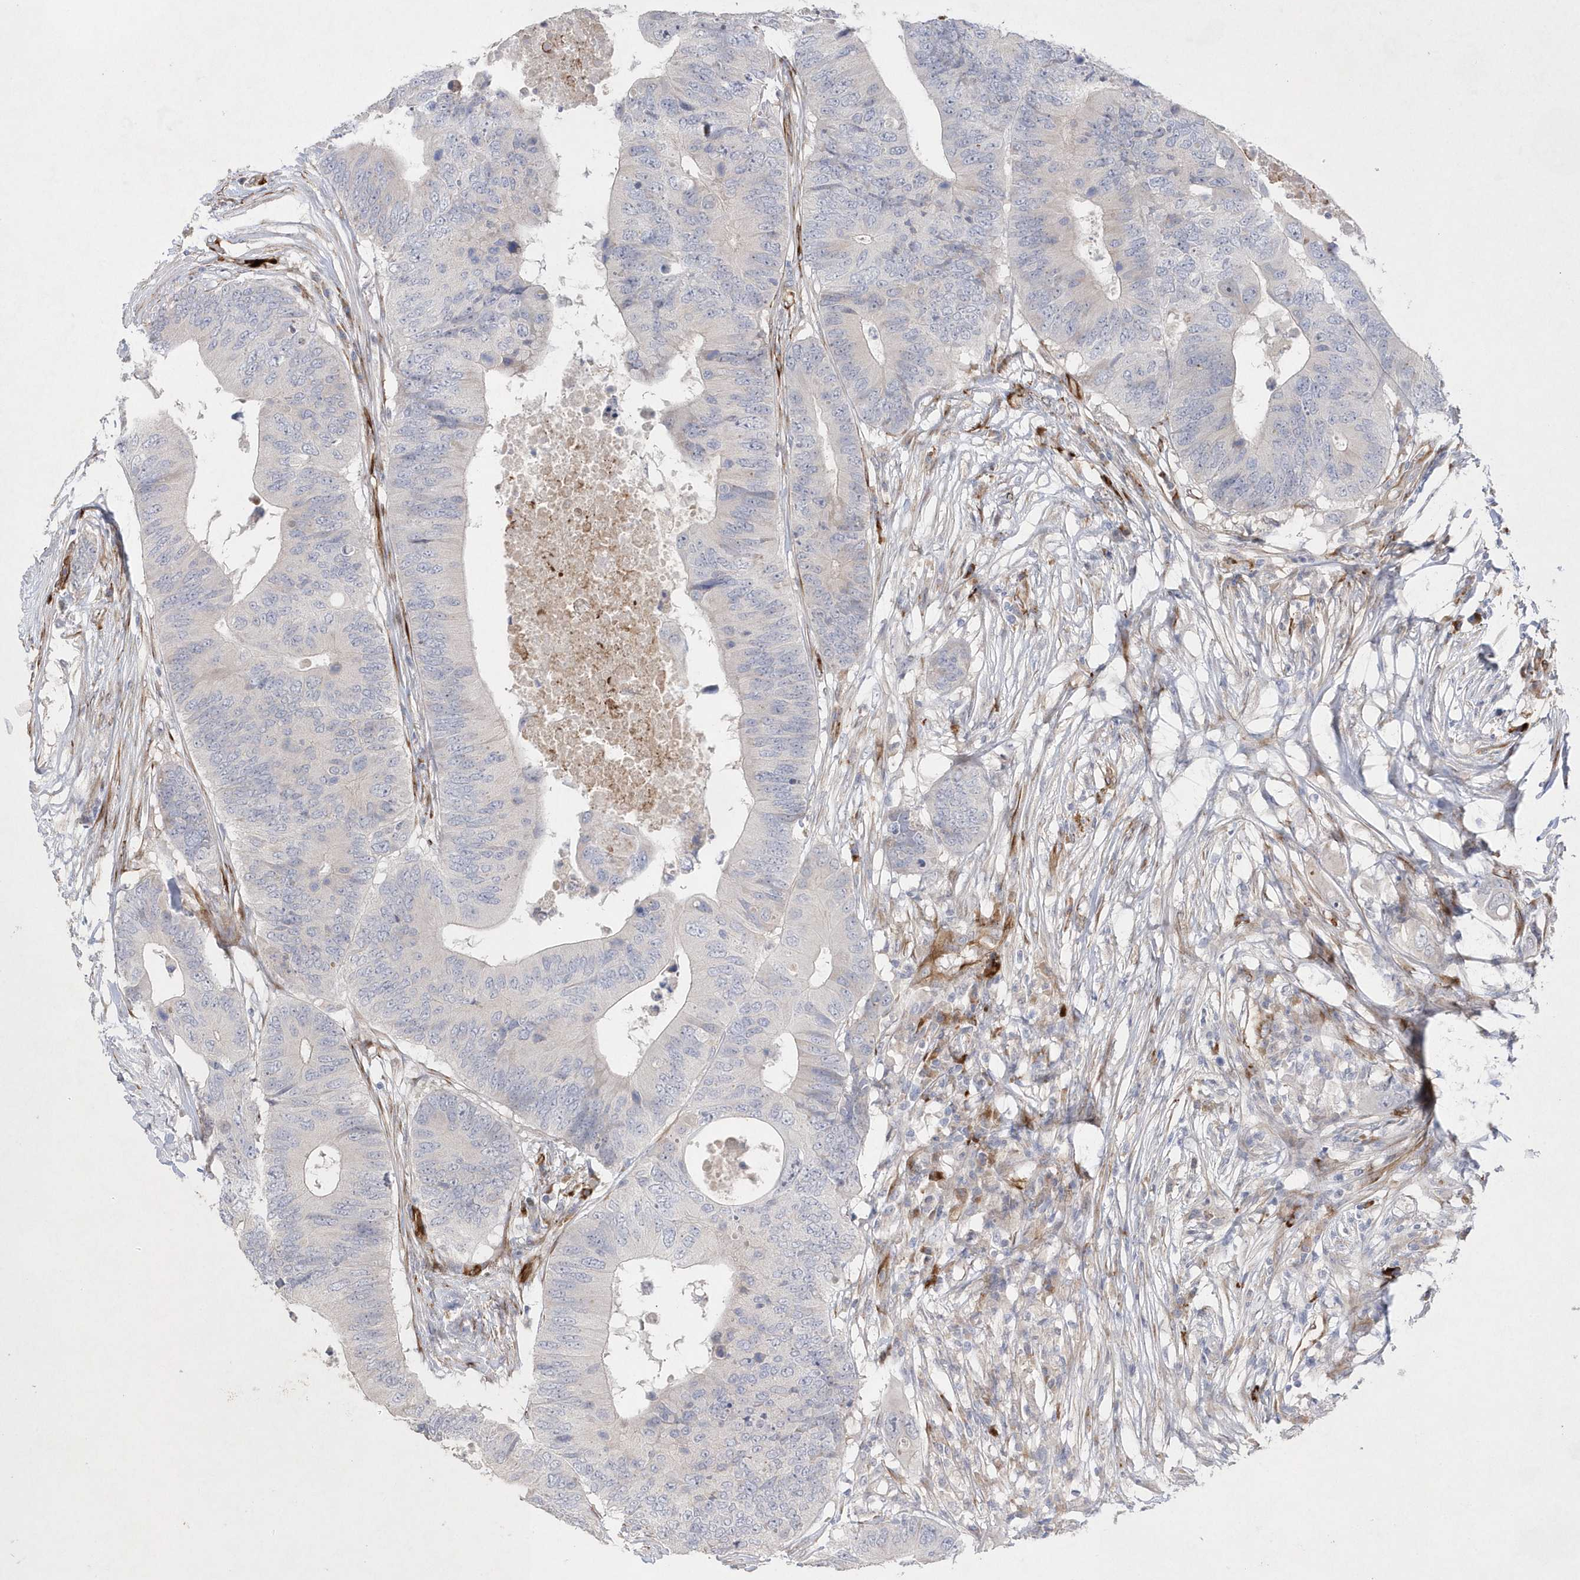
{"staining": {"intensity": "negative", "quantity": "none", "location": "none"}, "tissue": "colorectal cancer", "cell_type": "Tumor cells", "image_type": "cancer", "snomed": [{"axis": "morphology", "description": "Adenocarcinoma, NOS"}, {"axis": "topography", "description": "Colon"}], "caption": "A high-resolution image shows immunohistochemistry staining of colorectal cancer (adenocarcinoma), which shows no significant positivity in tumor cells.", "gene": "TMEM132B", "patient": {"sex": "male", "age": 71}}